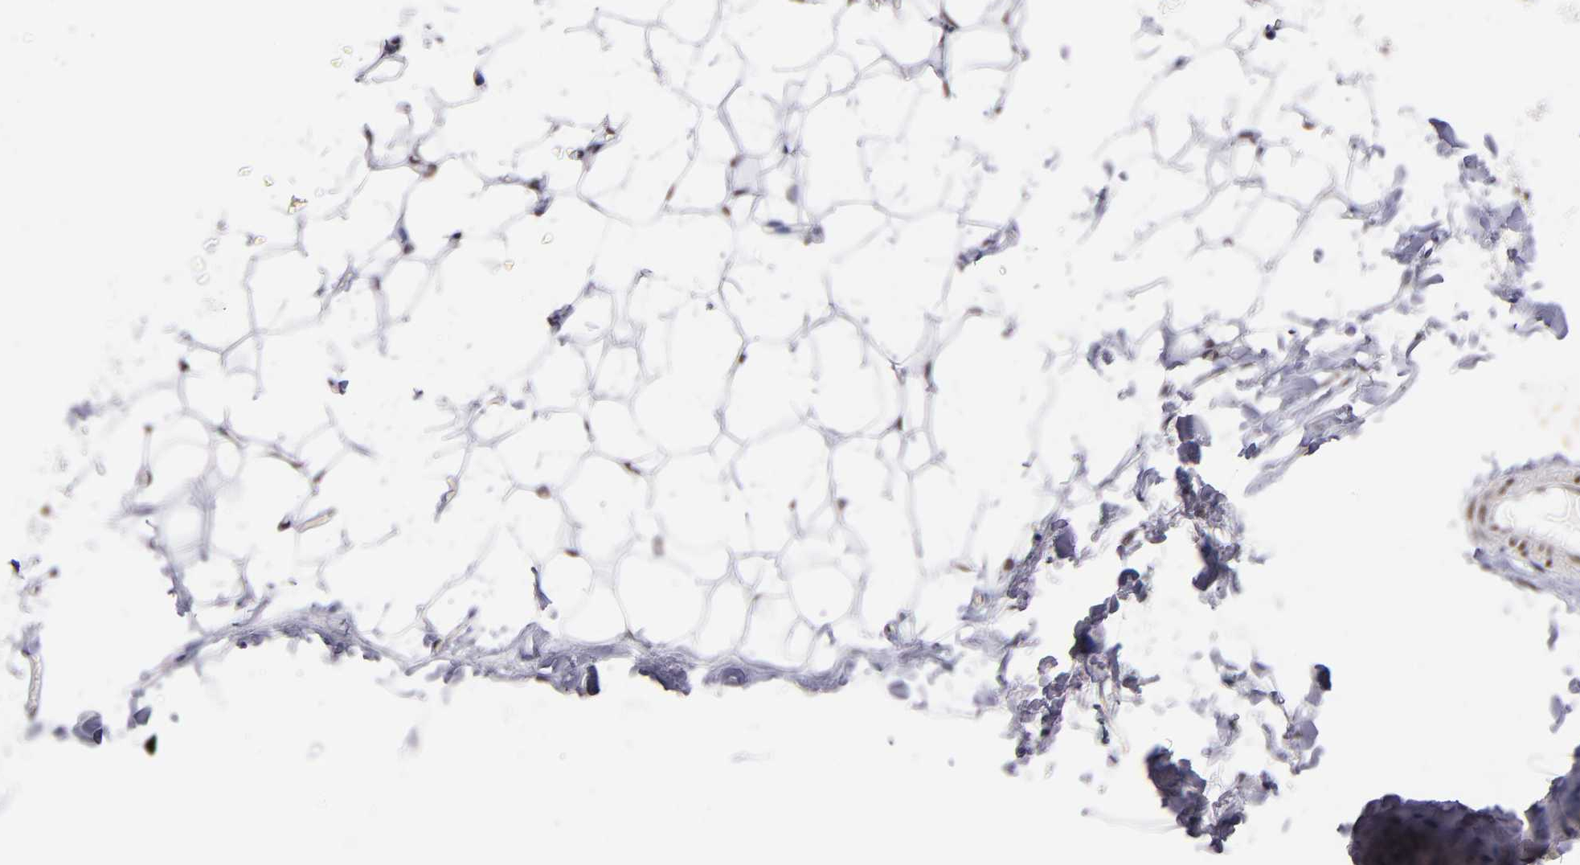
{"staining": {"intensity": "negative", "quantity": "none", "location": "none"}, "tissue": "adipose tissue", "cell_type": "Adipocytes", "image_type": "normal", "snomed": [{"axis": "morphology", "description": "Normal tissue, NOS"}, {"axis": "topography", "description": "Soft tissue"}], "caption": "IHC of normal human adipose tissue reveals no expression in adipocytes. (Immunohistochemistry (ihc), brightfield microscopy, high magnification).", "gene": "SRF", "patient": {"sex": "male", "age": 26}}